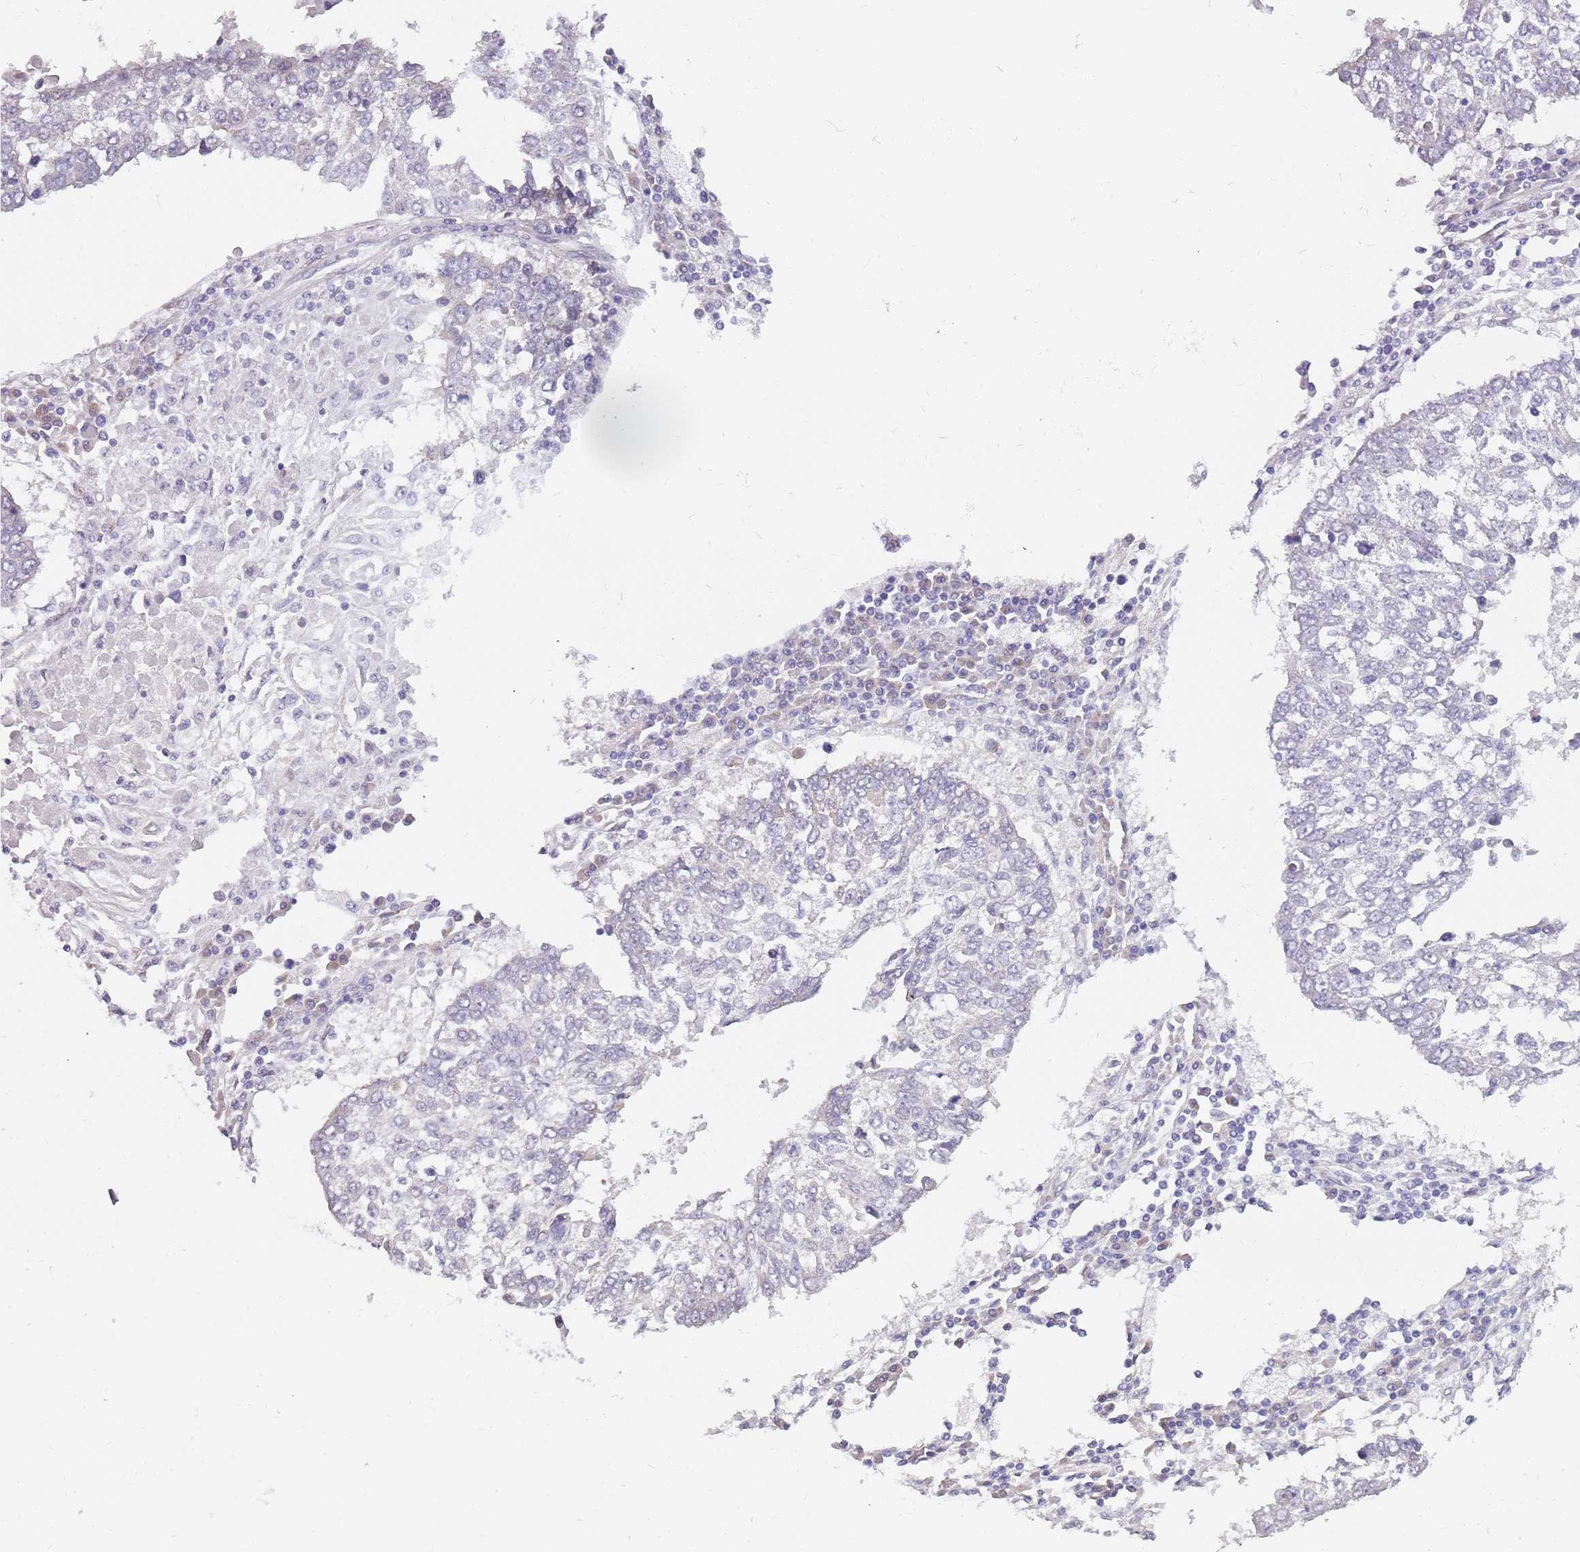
{"staining": {"intensity": "negative", "quantity": "none", "location": "none"}, "tissue": "lung cancer", "cell_type": "Tumor cells", "image_type": "cancer", "snomed": [{"axis": "morphology", "description": "Squamous cell carcinoma, NOS"}, {"axis": "topography", "description": "Lung"}], "caption": "Lung squamous cell carcinoma stained for a protein using IHC demonstrates no staining tumor cells.", "gene": "DDX4", "patient": {"sex": "male", "age": 73}}